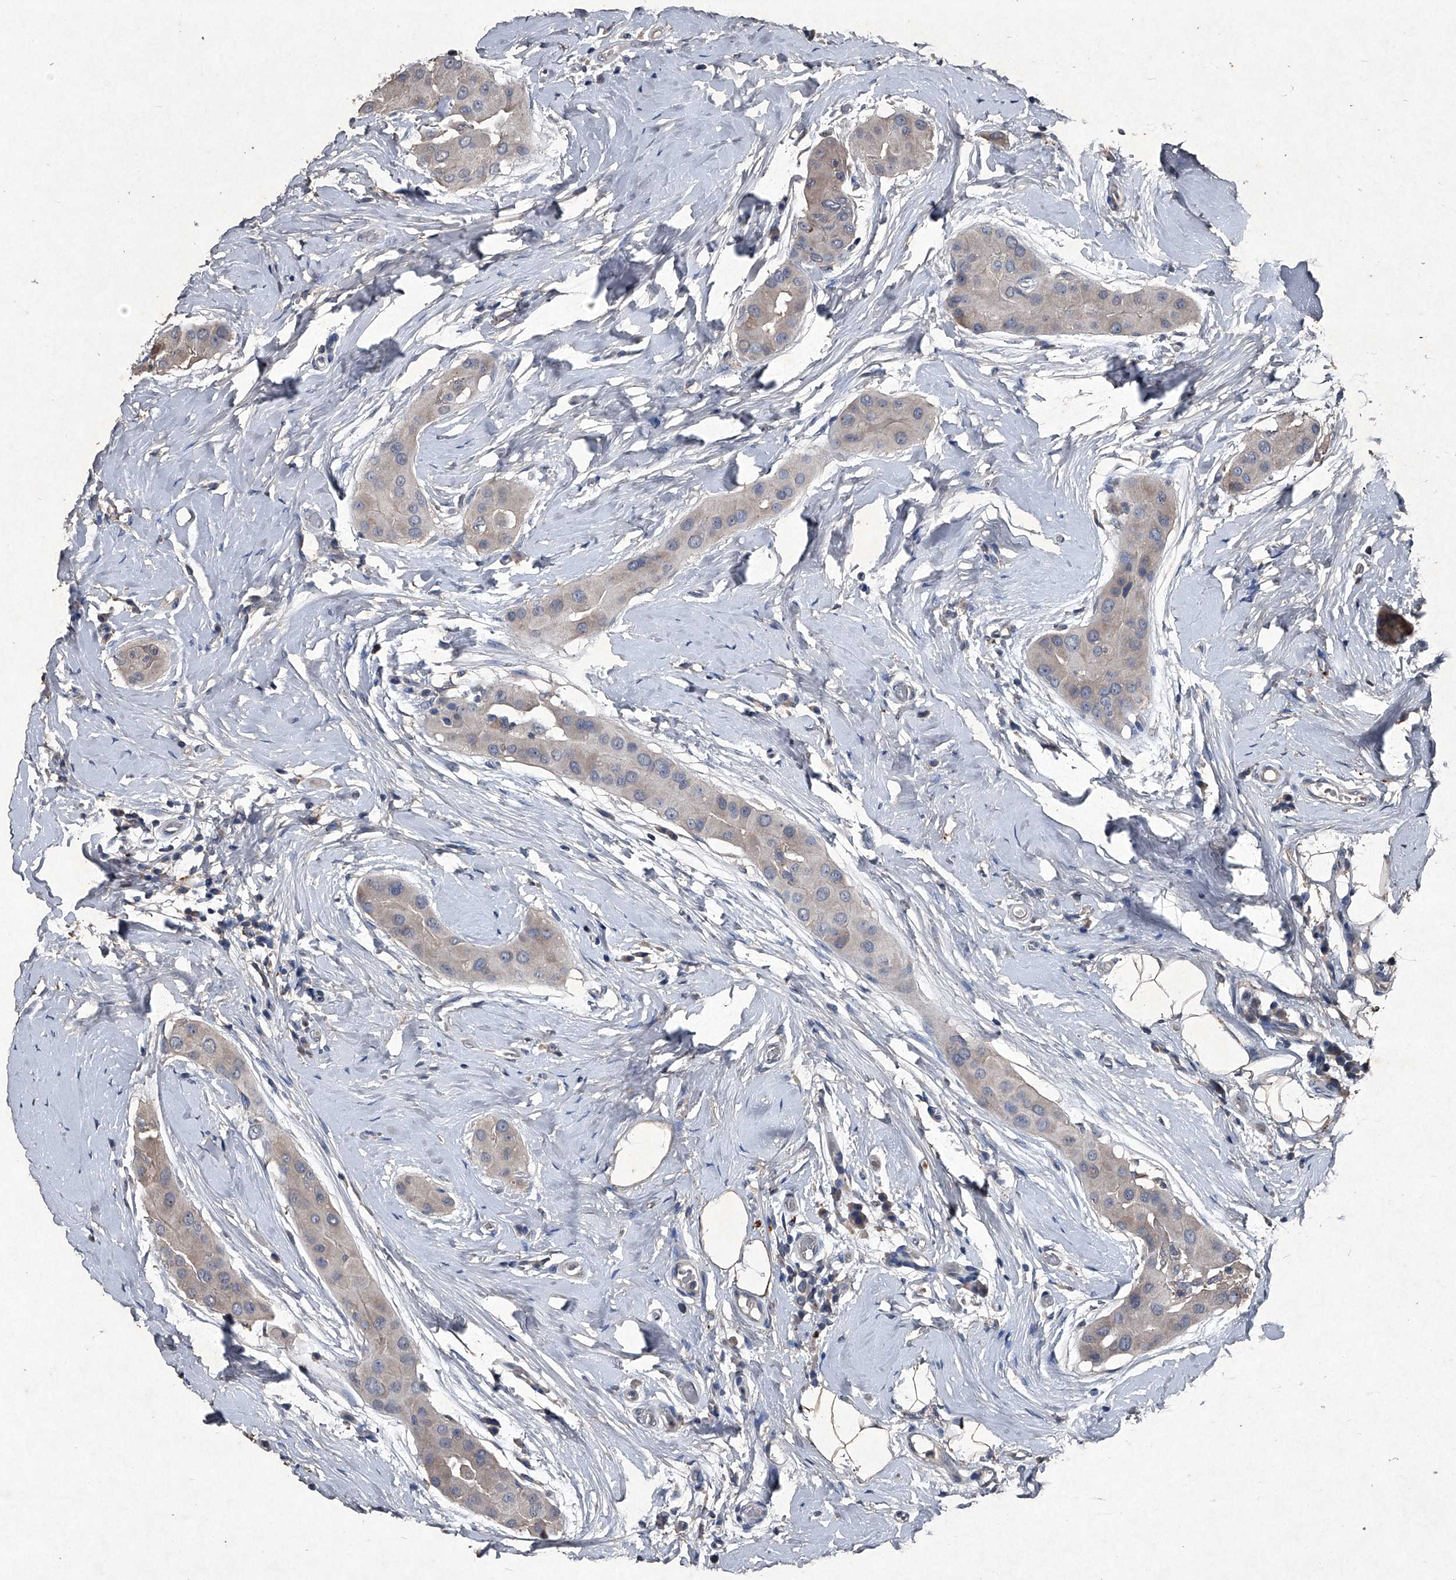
{"staining": {"intensity": "negative", "quantity": "none", "location": "none"}, "tissue": "thyroid cancer", "cell_type": "Tumor cells", "image_type": "cancer", "snomed": [{"axis": "morphology", "description": "Papillary adenocarcinoma, NOS"}, {"axis": "topography", "description": "Thyroid gland"}], "caption": "Tumor cells are negative for brown protein staining in thyroid papillary adenocarcinoma.", "gene": "MAPKAP1", "patient": {"sex": "male", "age": 33}}